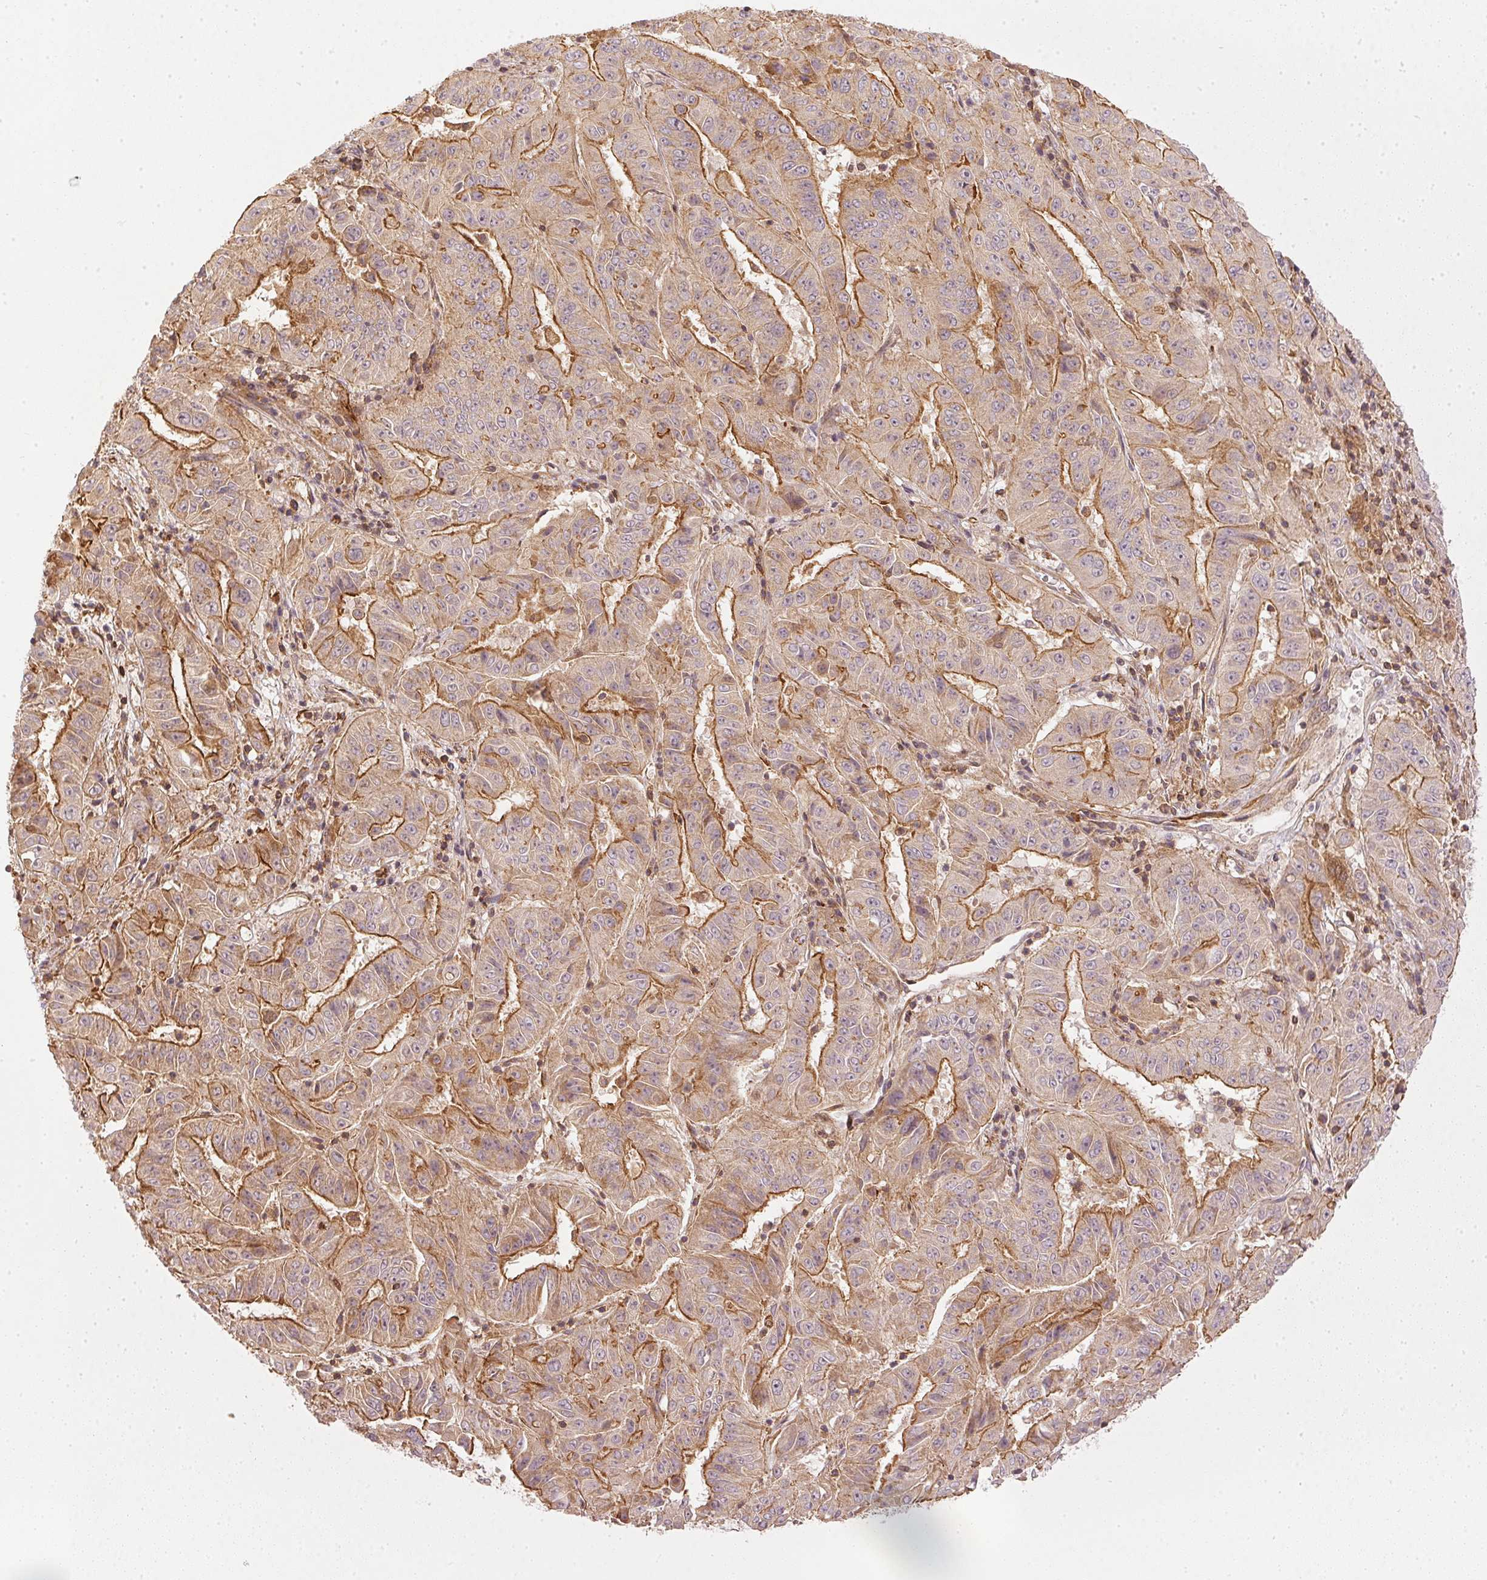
{"staining": {"intensity": "moderate", "quantity": ">75%", "location": "cytoplasmic/membranous"}, "tissue": "pancreatic cancer", "cell_type": "Tumor cells", "image_type": "cancer", "snomed": [{"axis": "morphology", "description": "Adenocarcinoma, NOS"}, {"axis": "topography", "description": "Pancreas"}], "caption": "Pancreatic adenocarcinoma tissue exhibits moderate cytoplasmic/membranous staining in about >75% of tumor cells Immunohistochemistry (ihc) stains the protein in brown and the nuclei are stained blue.", "gene": "NADK2", "patient": {"sex": "male", "age": 63}}